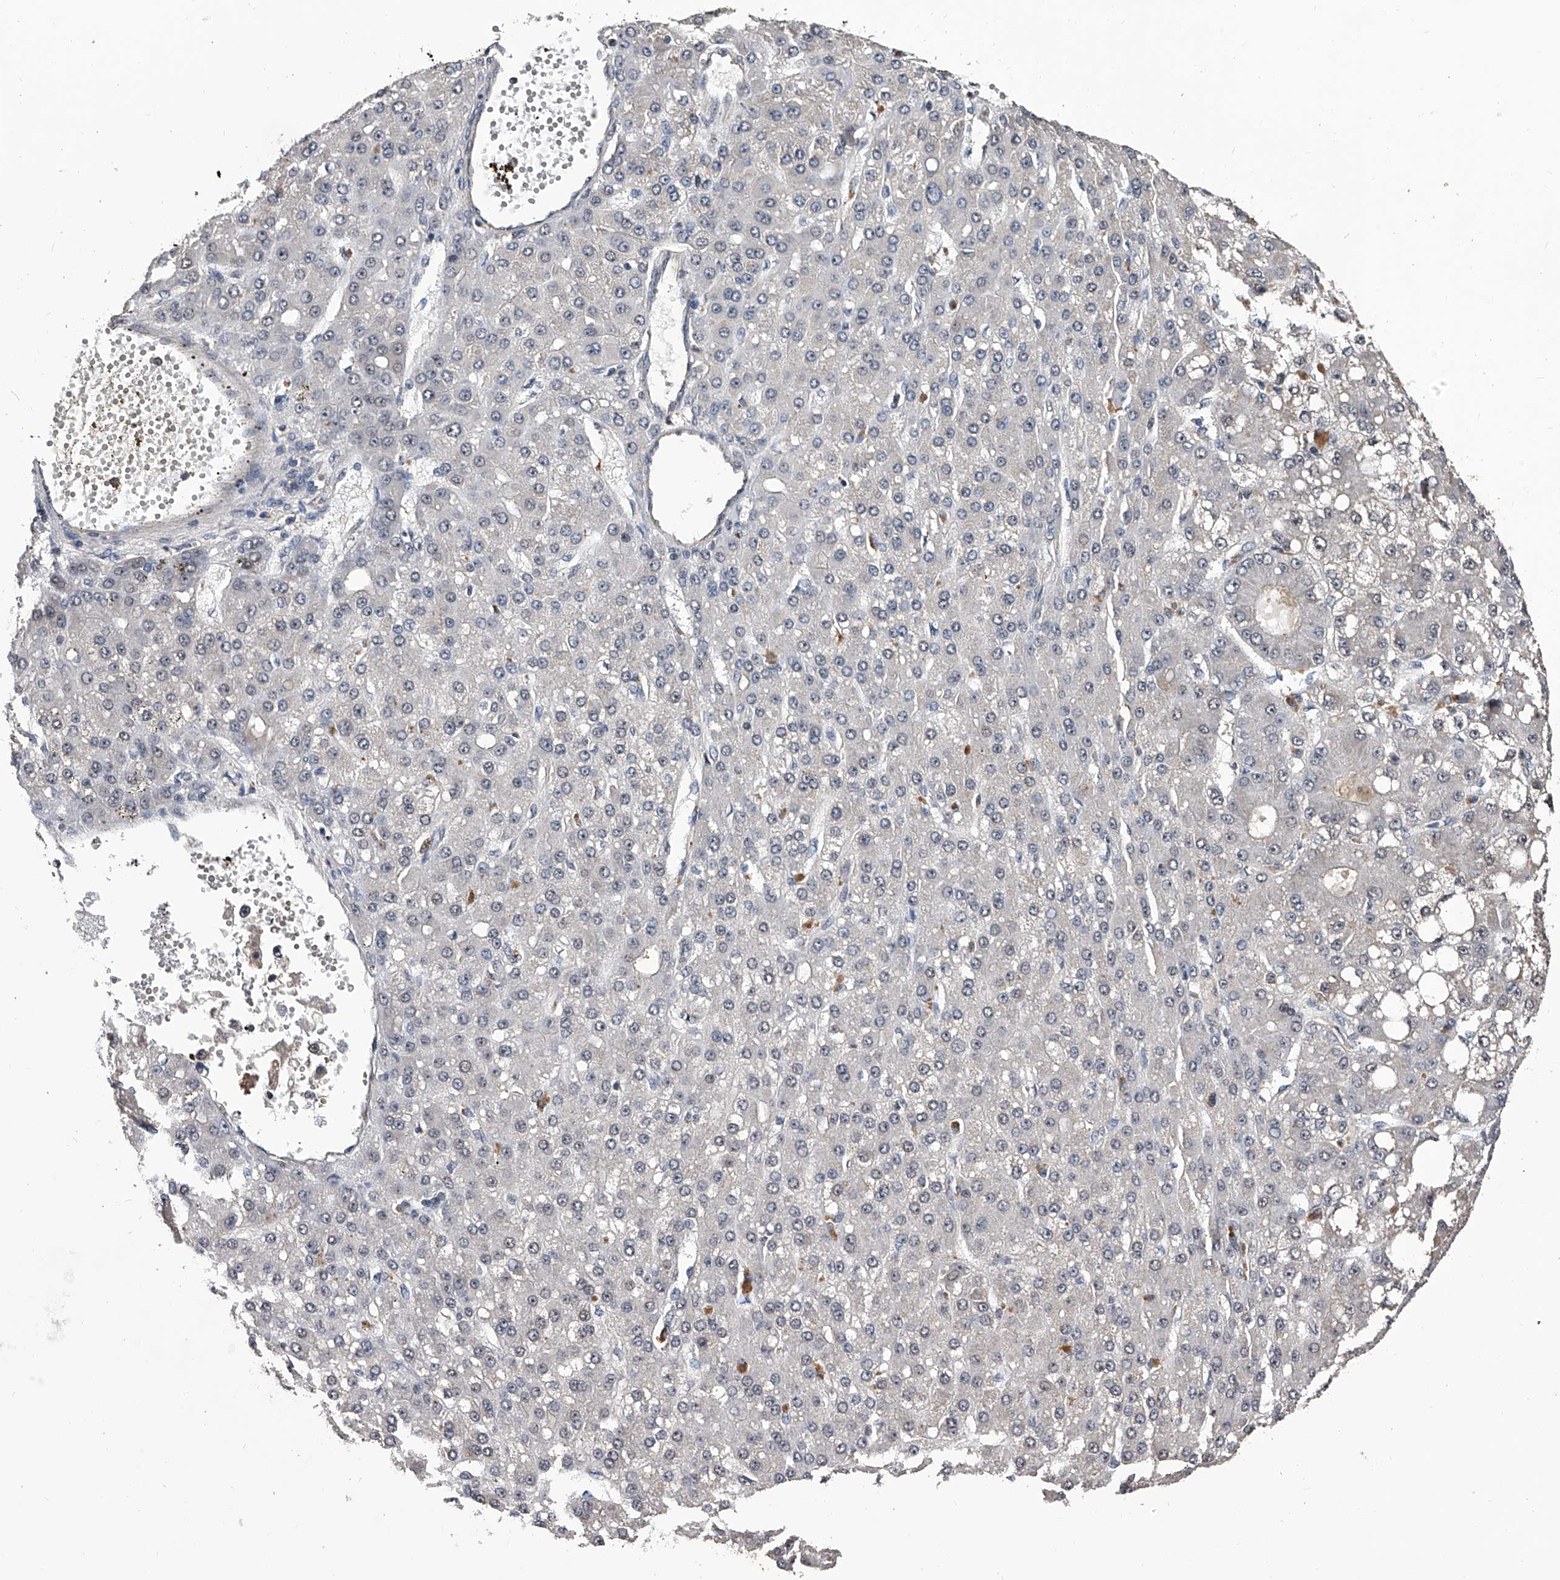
{"staining": {"intensity": "negative", "quantity": "none", "location": "none"}, "tissue": "liver cancer", "cell_type": "Tumor cells", "image_type": "cancer", "snomed": [{"axis": "morphology", "description": "Carcinoma, Hepatocellular, NOS"}, {"axis": "topography", "description": "Liver"}], "caption": "The photomicrograph reveals no staining of tumor cells in liver cancer (hepatocellular carcinoma).", "gene": "EFCAB7", "patient": {"sex": "male", "age": 67}}